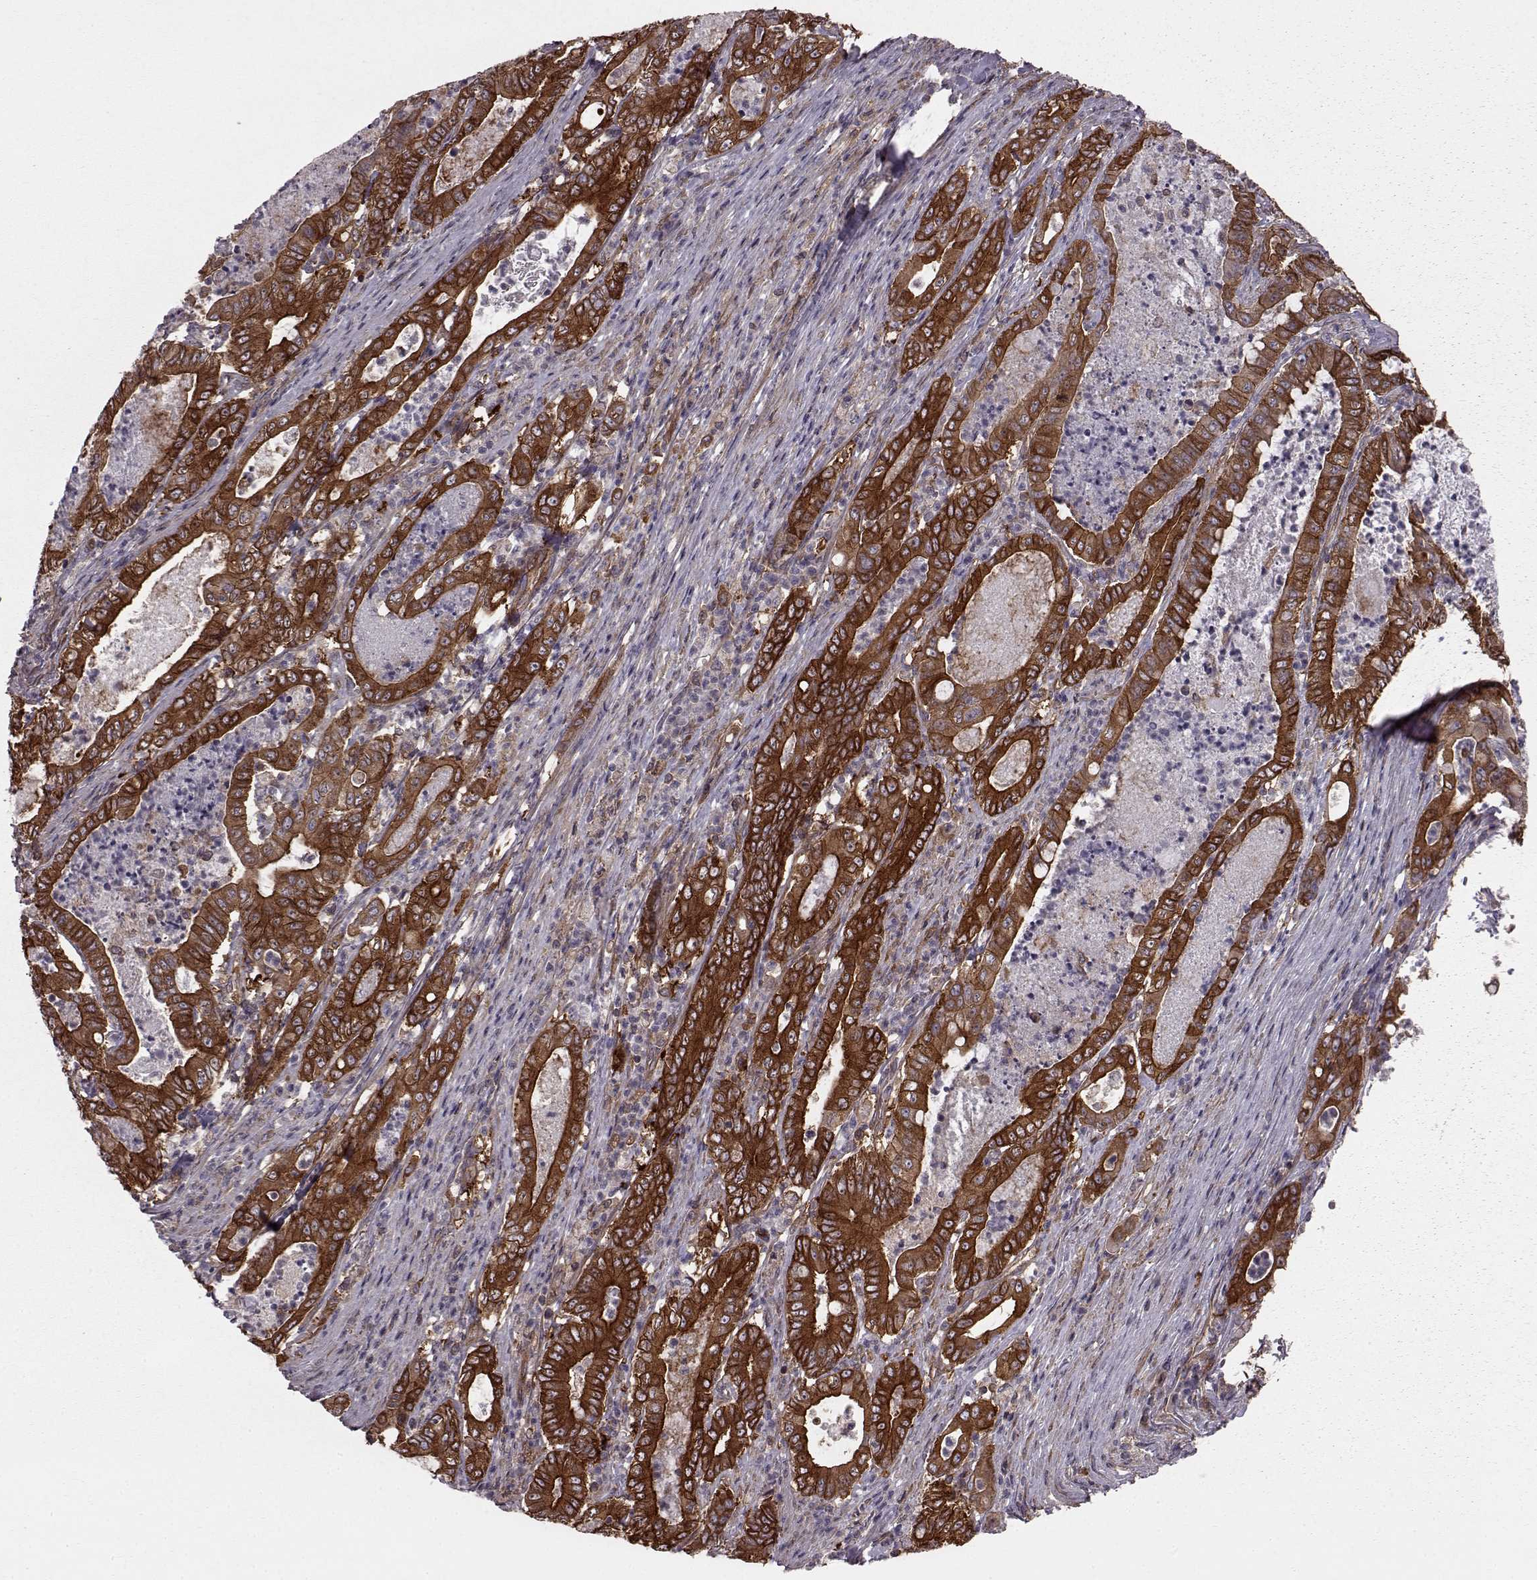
{"staining": {"intensity": "strong", "quantity": ">75%", "location": "cytoplasmic/membranous"}, "tissue": "pancreatic cancer", "cell_type": "Tumor cells", "image_type": "cancer", "snomed": [{"axis": "morphology", "description": "Adenocarcinoma, NOS"}, {"axis": "topography", "description": "Pancreas"}], "caption": "Tumor cells reveal high levels of strong cytoplasmic/membranous positivity in approximately >75% of cells in pancreatic cancer.", "gene": "RABGAP1", "patient": {"sex": "male", "age": 71}}